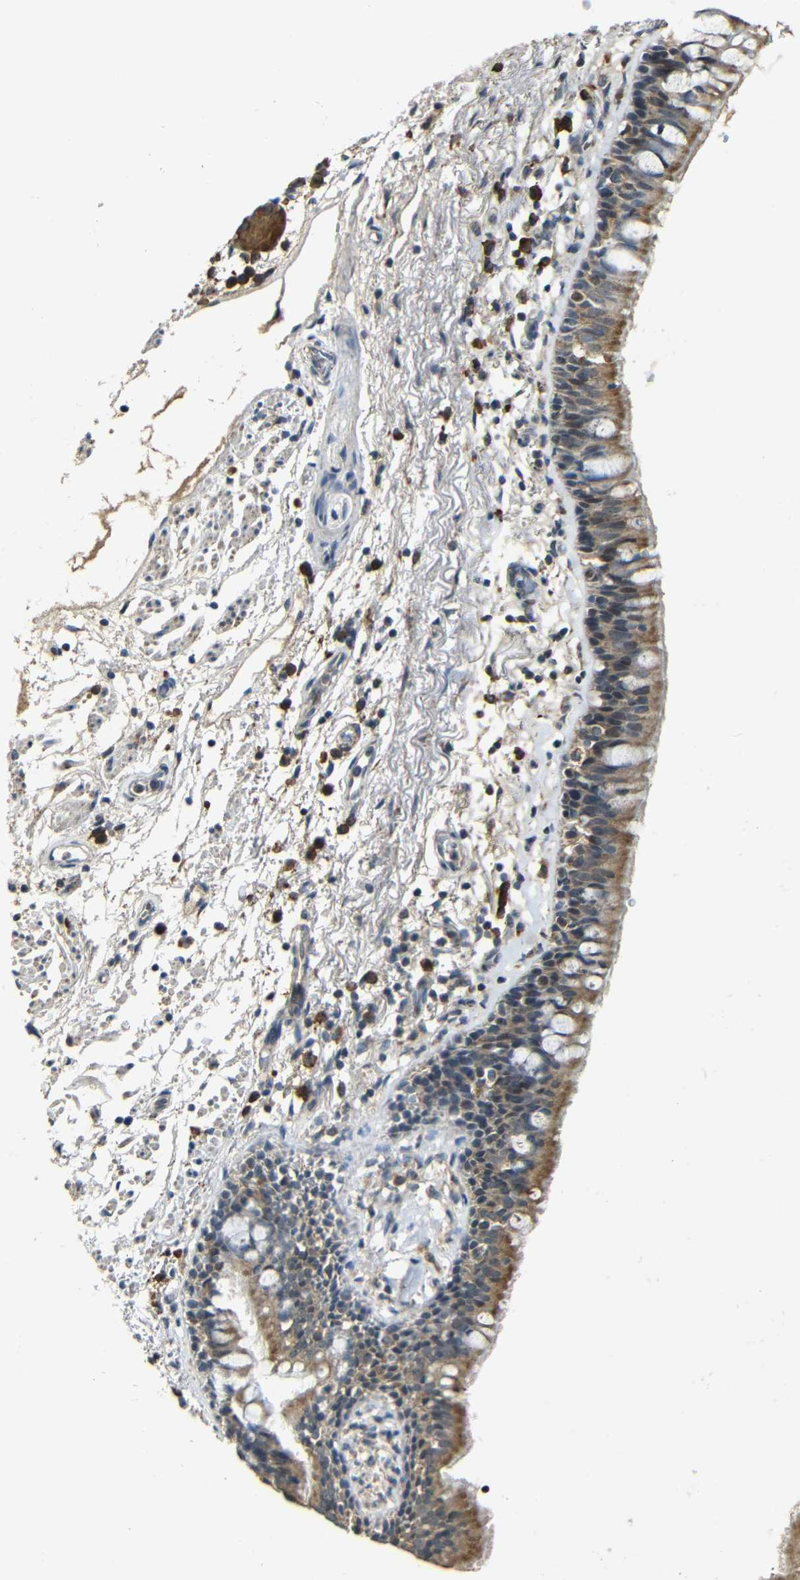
{"staining": {"intensity": "moderate", "quantity": ">75%", "location": "cytoplasmic/membranous"}, "tissue": "bronchus", "cell_type": "Respiratory epithelial cells", "image_type": "normal", "snomed": [{"axis": "morphology", "description": "Normal tissue, NOS"}, {"axis": "morphology", "description": "Inflammation, NOS"}, {"axis": "topography", "description": "Cartilage tissue"}, {"axis": "topography", "description": "Bronchus"}], "caption": "A histopathology image showing moderate cytoplasmic/membranous positivity in about >75% of respiratory epithelial cells in benign bronchus, as visualized by brown immunohistochemical staining.", "gene": "KAZALD1", "patient": {"sex": "male", "age": 77}}